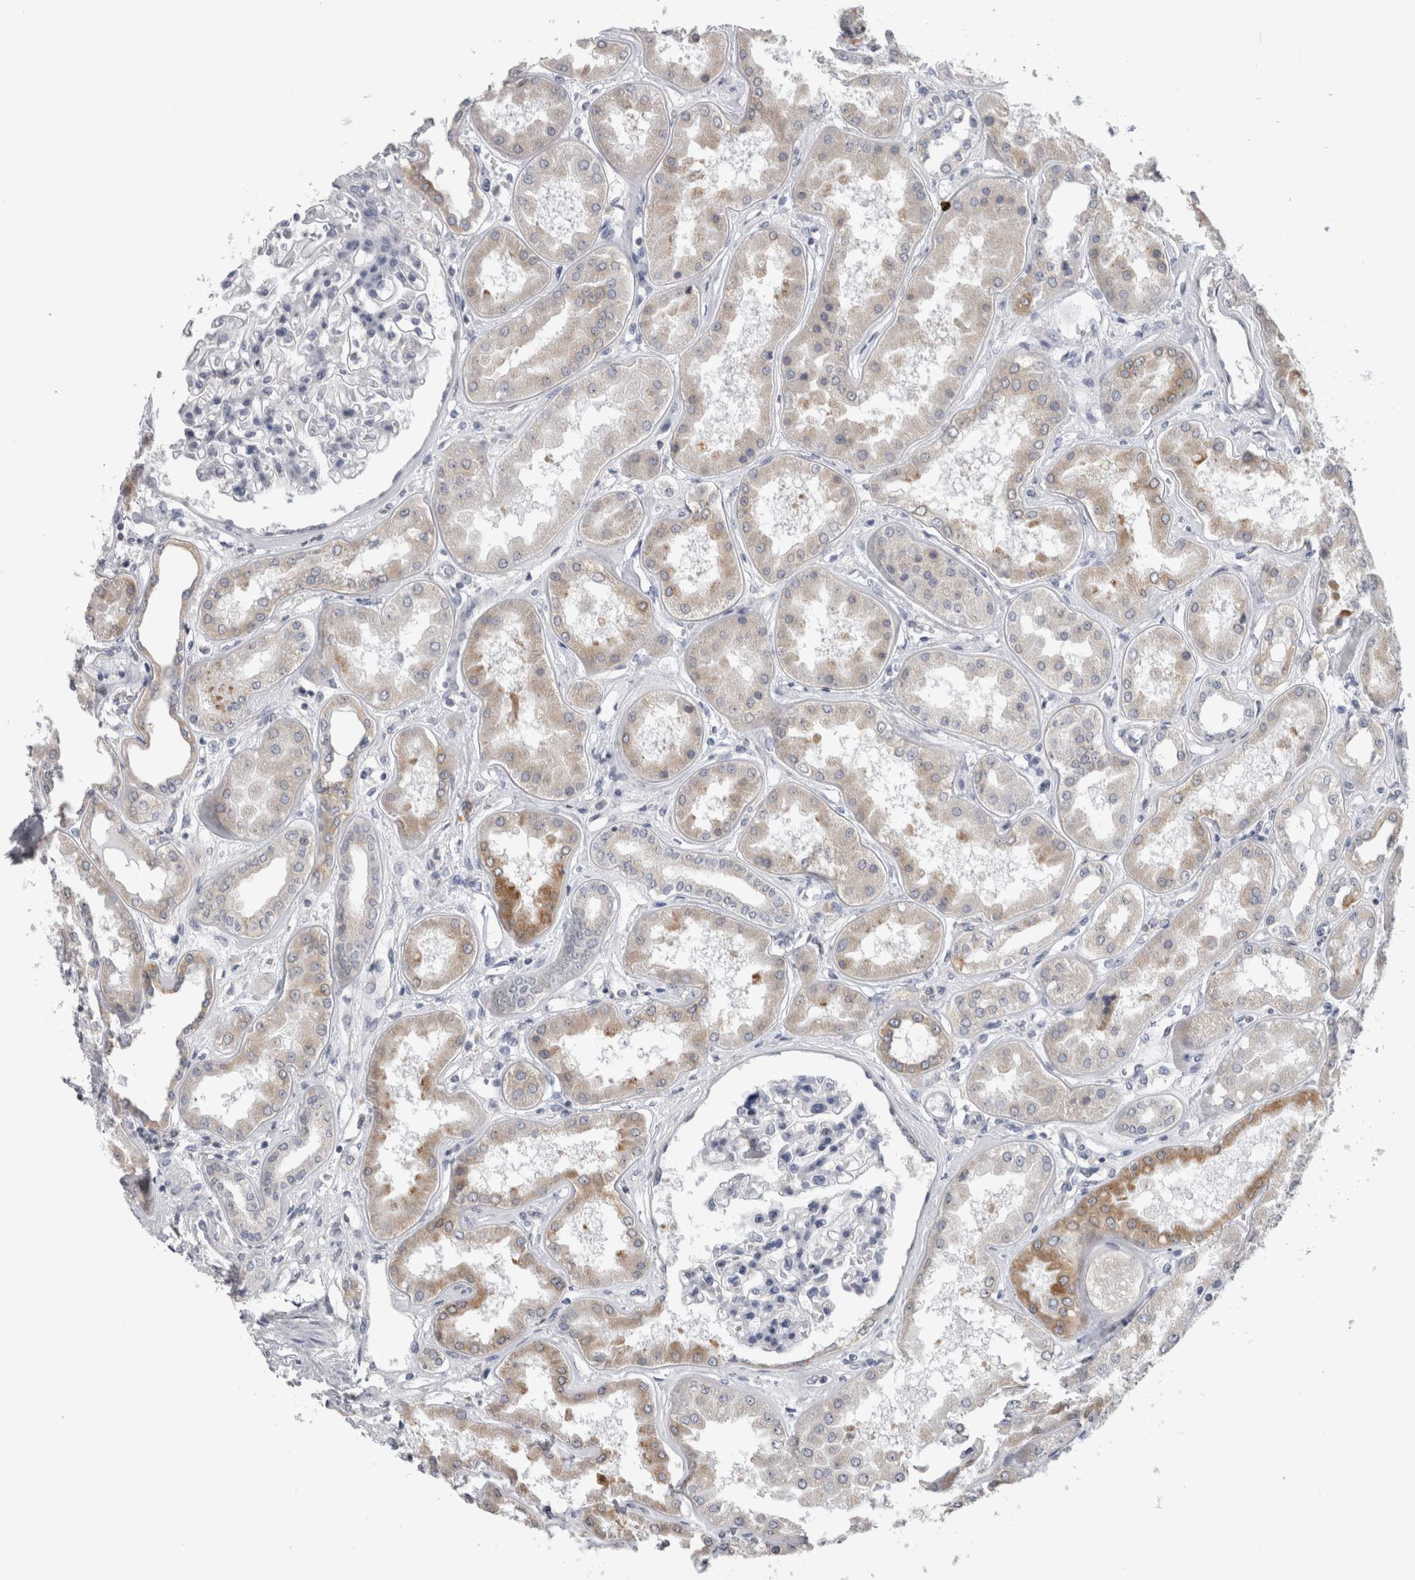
{"staining": {"intensity": "negative", "quantity": "none", "location": "none"}, "tissue": "kidney", "cell_type": "Cells in glomeruli", "image_type": "normal", "snomed": [{"axis": "morphology", "description": "Normal tissue, NOS"}, {"axis": "topography", "description": "Kidney"}], "caption": "High magnification brightfield microscopy of unremarkable kidney stained with DAB (3,3'-diaminobenzidine) (brown) and counterstained with hematoxylin (blue): cells in glomeruli show no significant expression.", "gene": "TMEM242", "patient": {"sex": "female", "age": 56}}